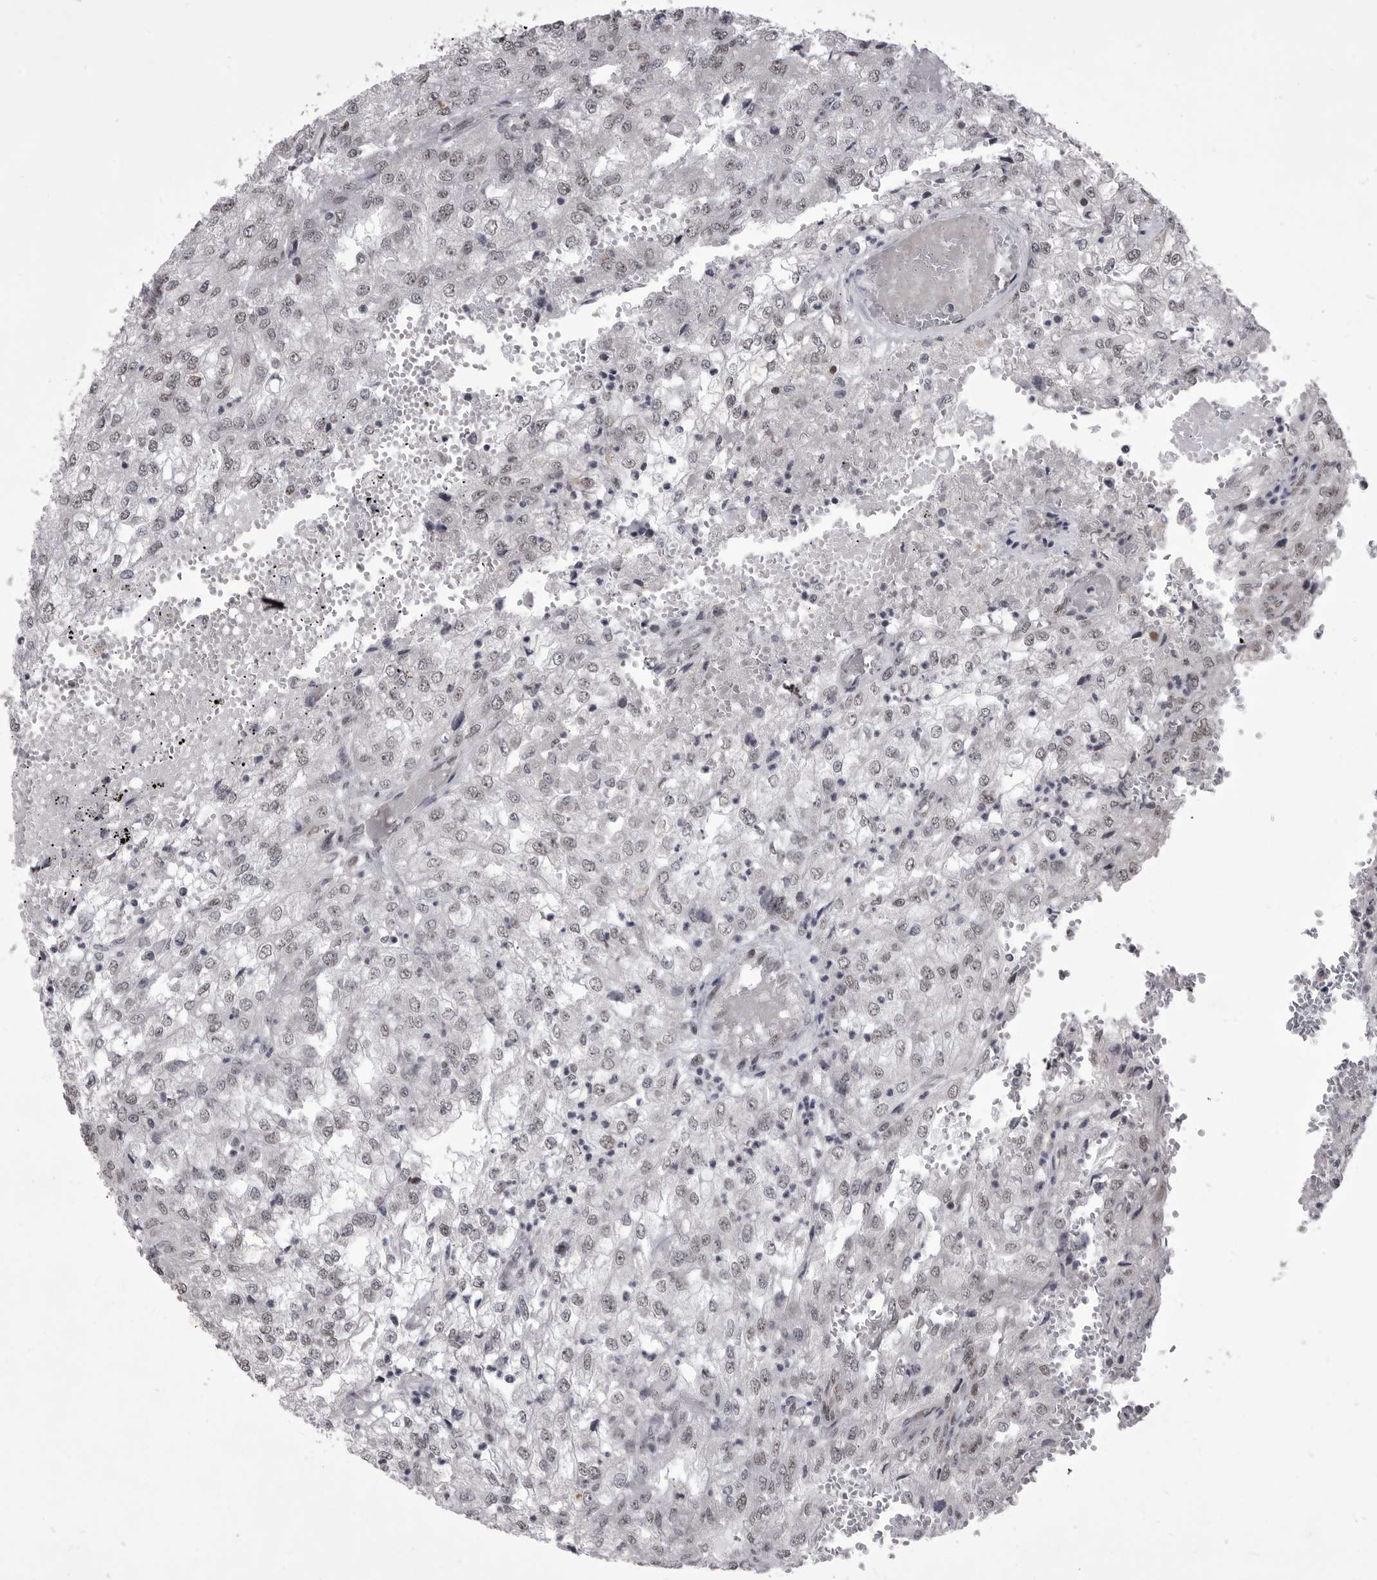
{"staining": {"intensity": "negative", "quantity": "none", "location": "none"}, "tissue": "renal cancer", "cell_type": "Tumor cells", "image_type": "cancer", "snomed": [{"axis": "morphology", "description": "Adenocarcinoma, NOS"}, {"axis": "topography", "description": "Kidney"}], "caption": "This is an IHC photomicrograph of renal cancer. There is no positivity in tumor cells.", "gene": "PRPF3", "patient": {"sex": "female", "age": 54}}